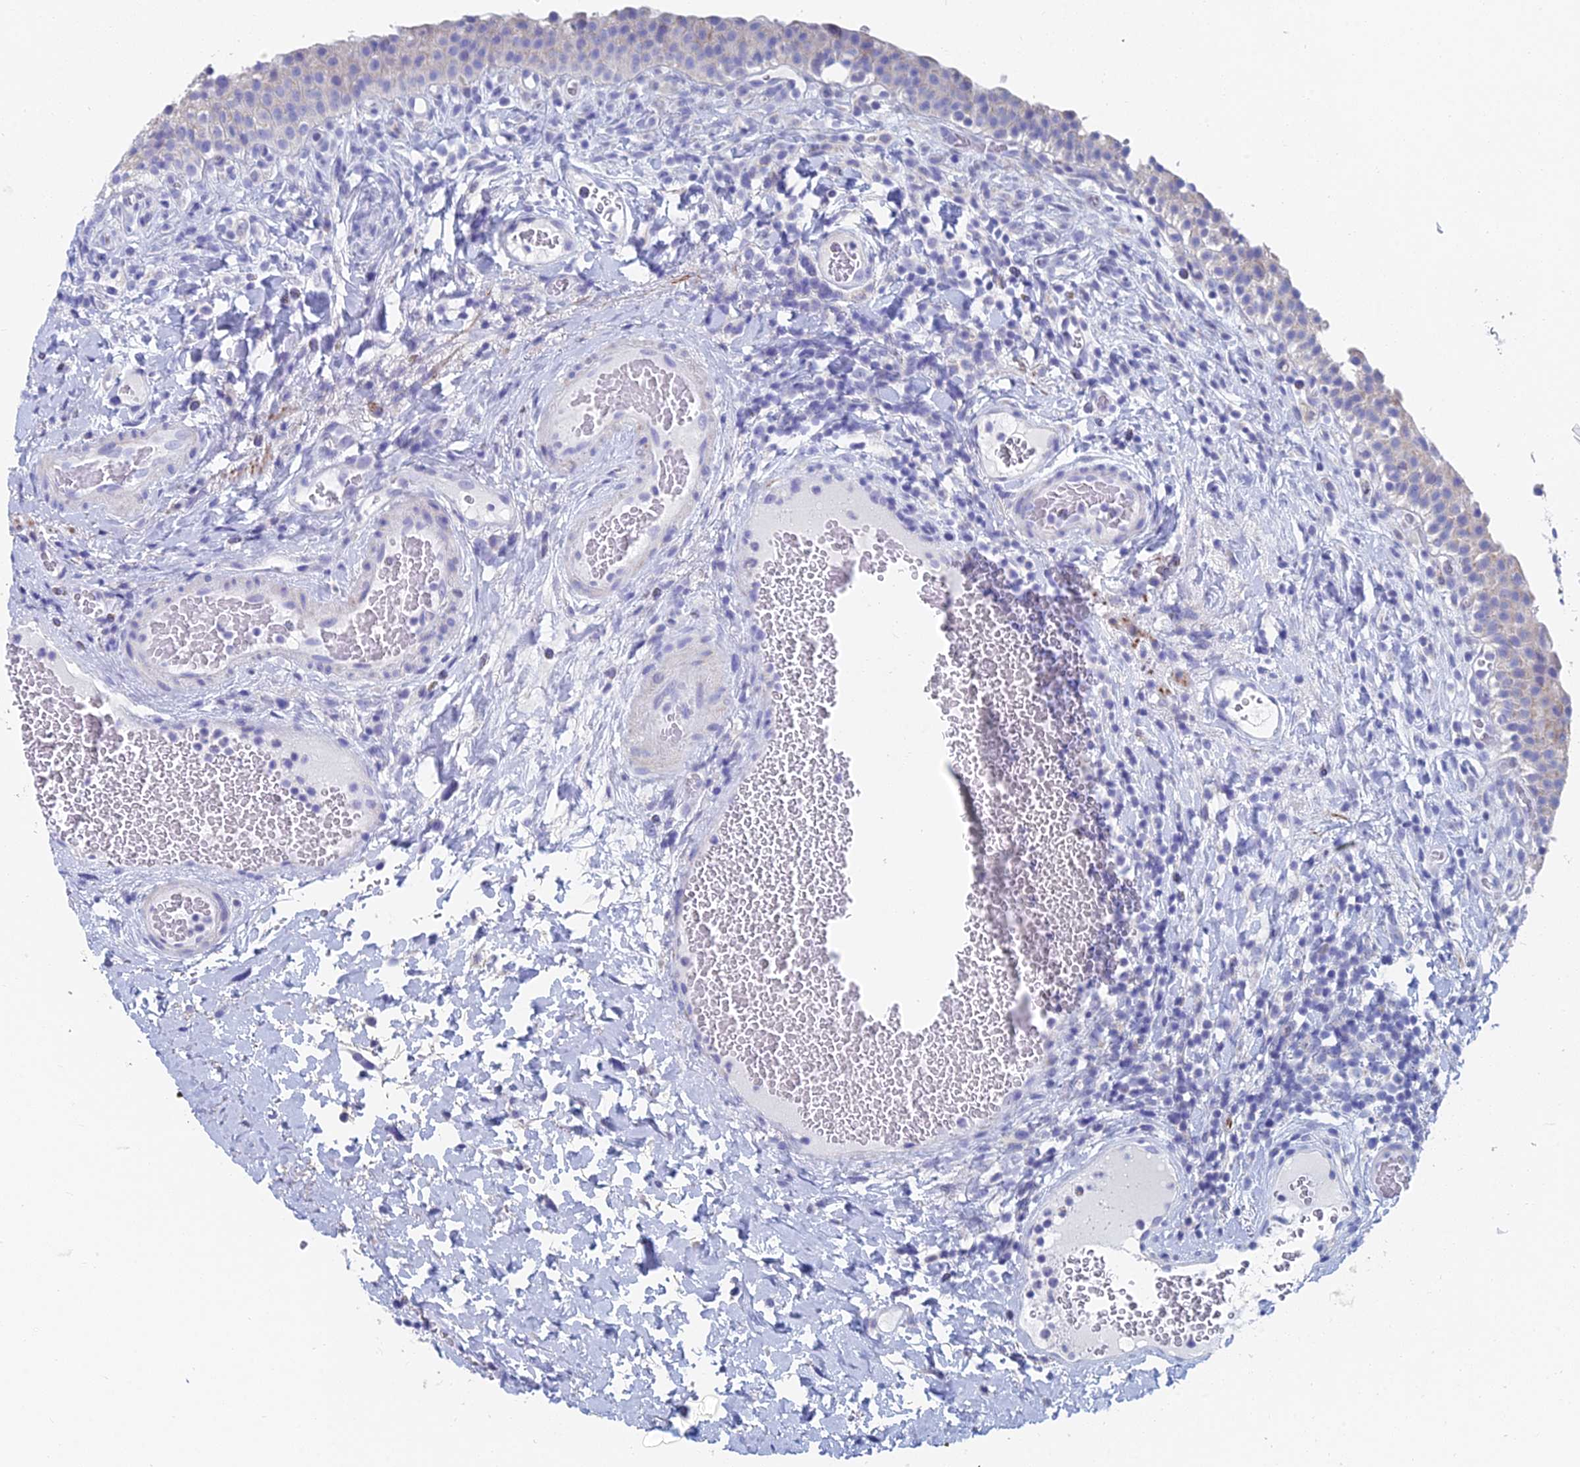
{"staining": {"intensity": "negative", "quantity": "none", "location": "none"}, "tissue": "urinary bladder", "cell_type": "Urothelial cells", "image_type": "normal", "snomed": [{"axis": "morphology", "description": "Normal tissue, NOS"}, {"axis": "morphology", "description": "Inflammation, NOS"}, {"axis": "topography", "description": "Urinary bladder"}], "caption": "An image of human urinary bladder is negative for staining in urothelial cells. The staining is performed using DAB (3,3'-diaminobenzidine) brown chromogen with nuclei counter-stained in using hematoxylin.", "gene": "ACSM1", "patient": {"sex": "male", "age": 64}}